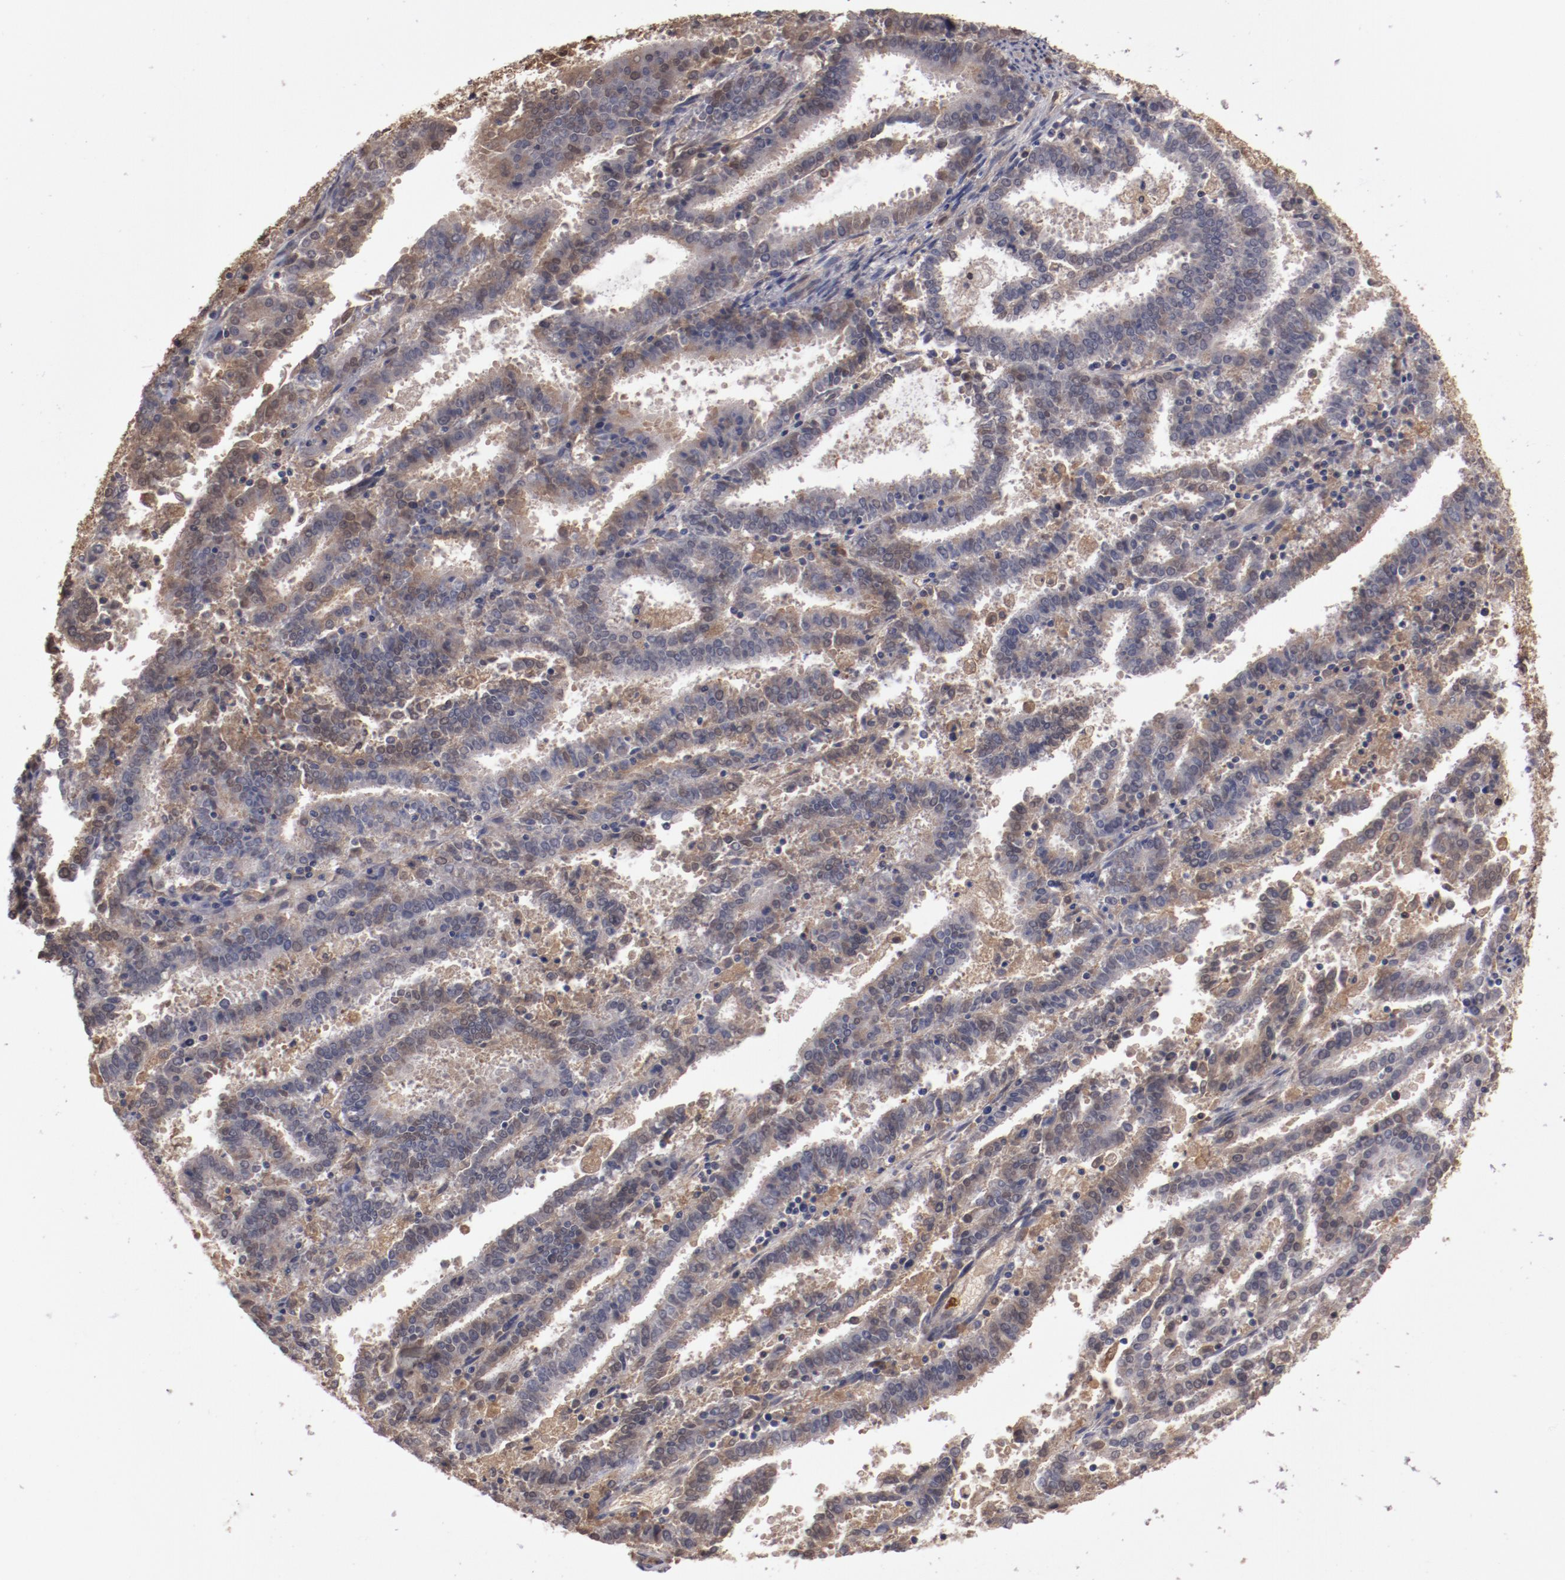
{"staining": {"intensity": "weak", "quantity": ">75%", "location": "cytoplasmic/membranous"}, "tissue": "endometrial cancer", "cell_type": "Tumor cells", "image_type": "cancer", "snomed": [{"axis": "morphology", "description": "Adenocarcinoma, NOS"}, {"axis": "topography", "description": "Uterus"}], "caption": "Immunohistochemical staining of human endometrial cancer (adenocarcinoma) exhibits weak cytoplasmic/membranous protein expression in about >75% of tumor cells. Using DAB (3,3'-diaminobenzidine) (brown) and hematoxylin (blue) stains, captured at high magnification using brightfield microscopy.", "gene": "SERPINA7", "patient": {"sex": "female", "age": 83}}